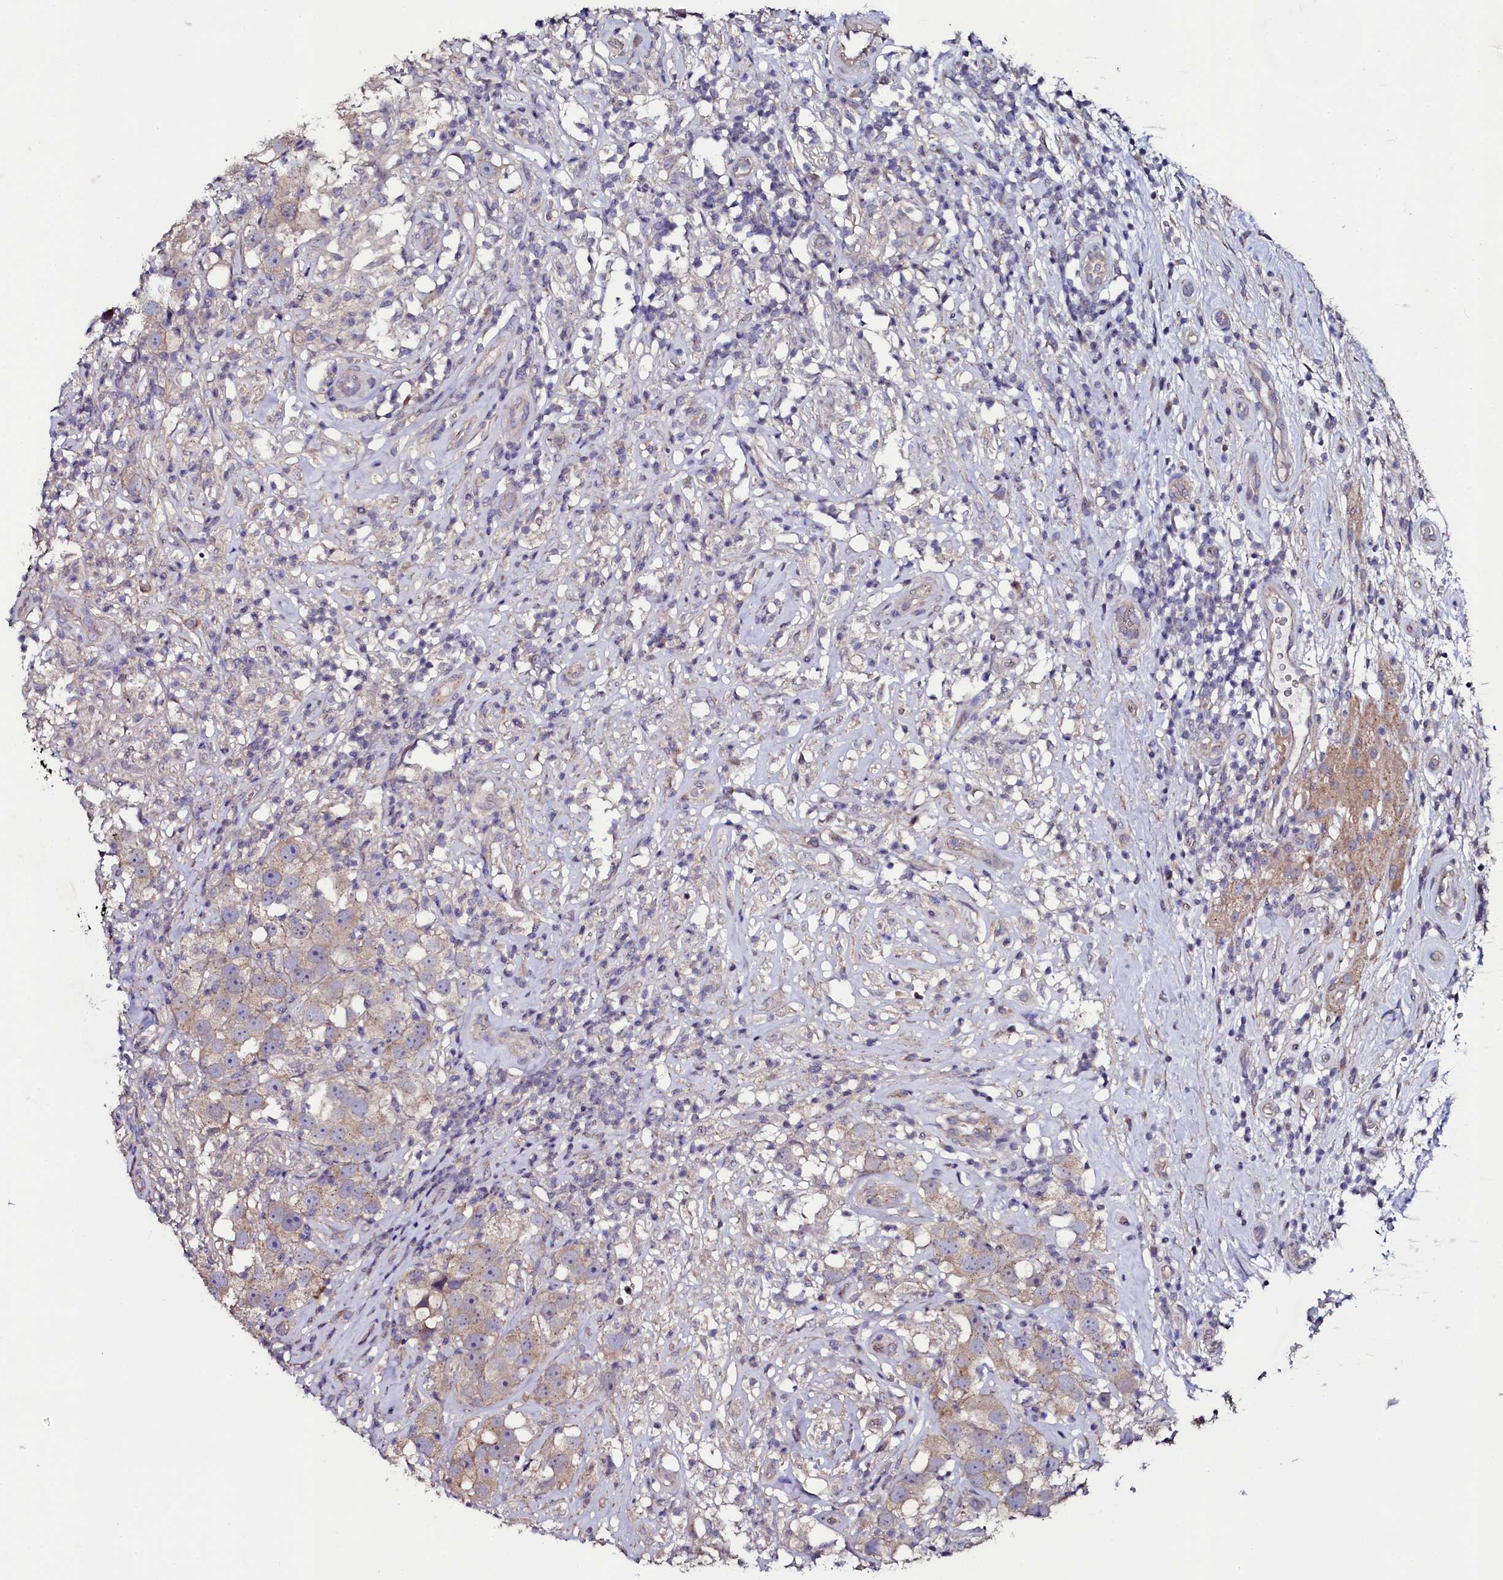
{"staining": {"intensity": "moderate", "quantity": "<25%", "location": "cytoplasmic/membranous"}, "tissue": "testis cancer", "cell_type": "Tumor cells", "image_type": "cancer", "snomed": [{"axis": "morphology", "description": "Seminoma, NOS"}, {"axis": "topography", "description": "Testis"}], "caption": "Immunohistochemistry (IHC) histopathology image of testis cancer stained for a protein (brown), which displays low levels of moderate cytoplasmic/membranous expression in approximately <25% of tumor cells.", "gene": "USPL1", "patient": {"sex": "male", "age": 49}}